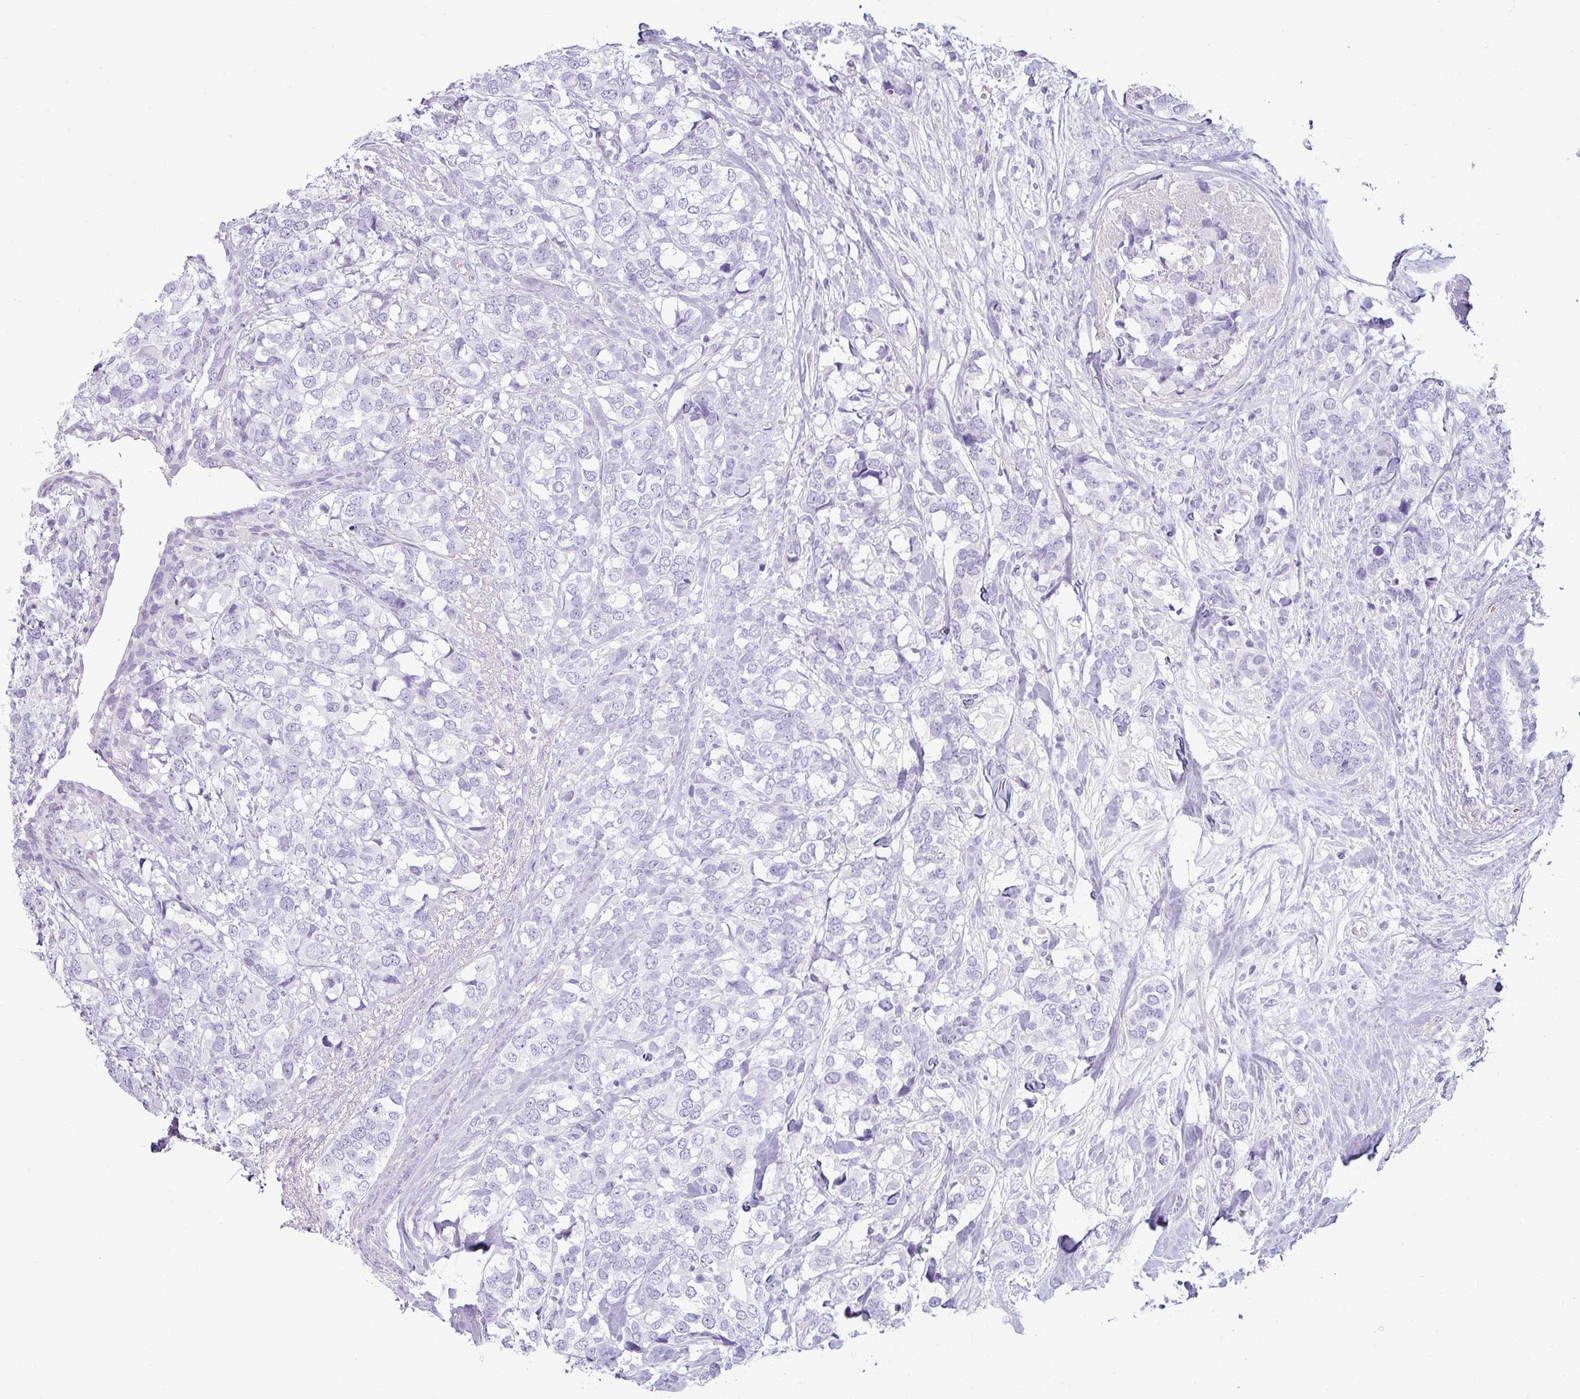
{"staining": {"intensity": "negative", "quantity": "none", "location": "none"}, "tissue": "breast cancer", "cell_type": "Tumor cells", "image_type": "cancer", "snomed": [{"axis": "morphology", "description": "Lobular carcinoma"}, {"axis": "topography", "description": "Breast"}], "caption": "High magnification brightfield microscopy of breast cancer (lobular carcinoma) stained with DAB (3,3'-diaminobenzidine) (brown) and counterstained with hematoxylin (blue): tumor cells show no significant staining. (DAB (3,3'-diaminobenzidine) immunohistochemistry (IHC) with hematoxylin counter stain).", "gene": "VCX2", "patient": {"sex": "female", "age": 59}}